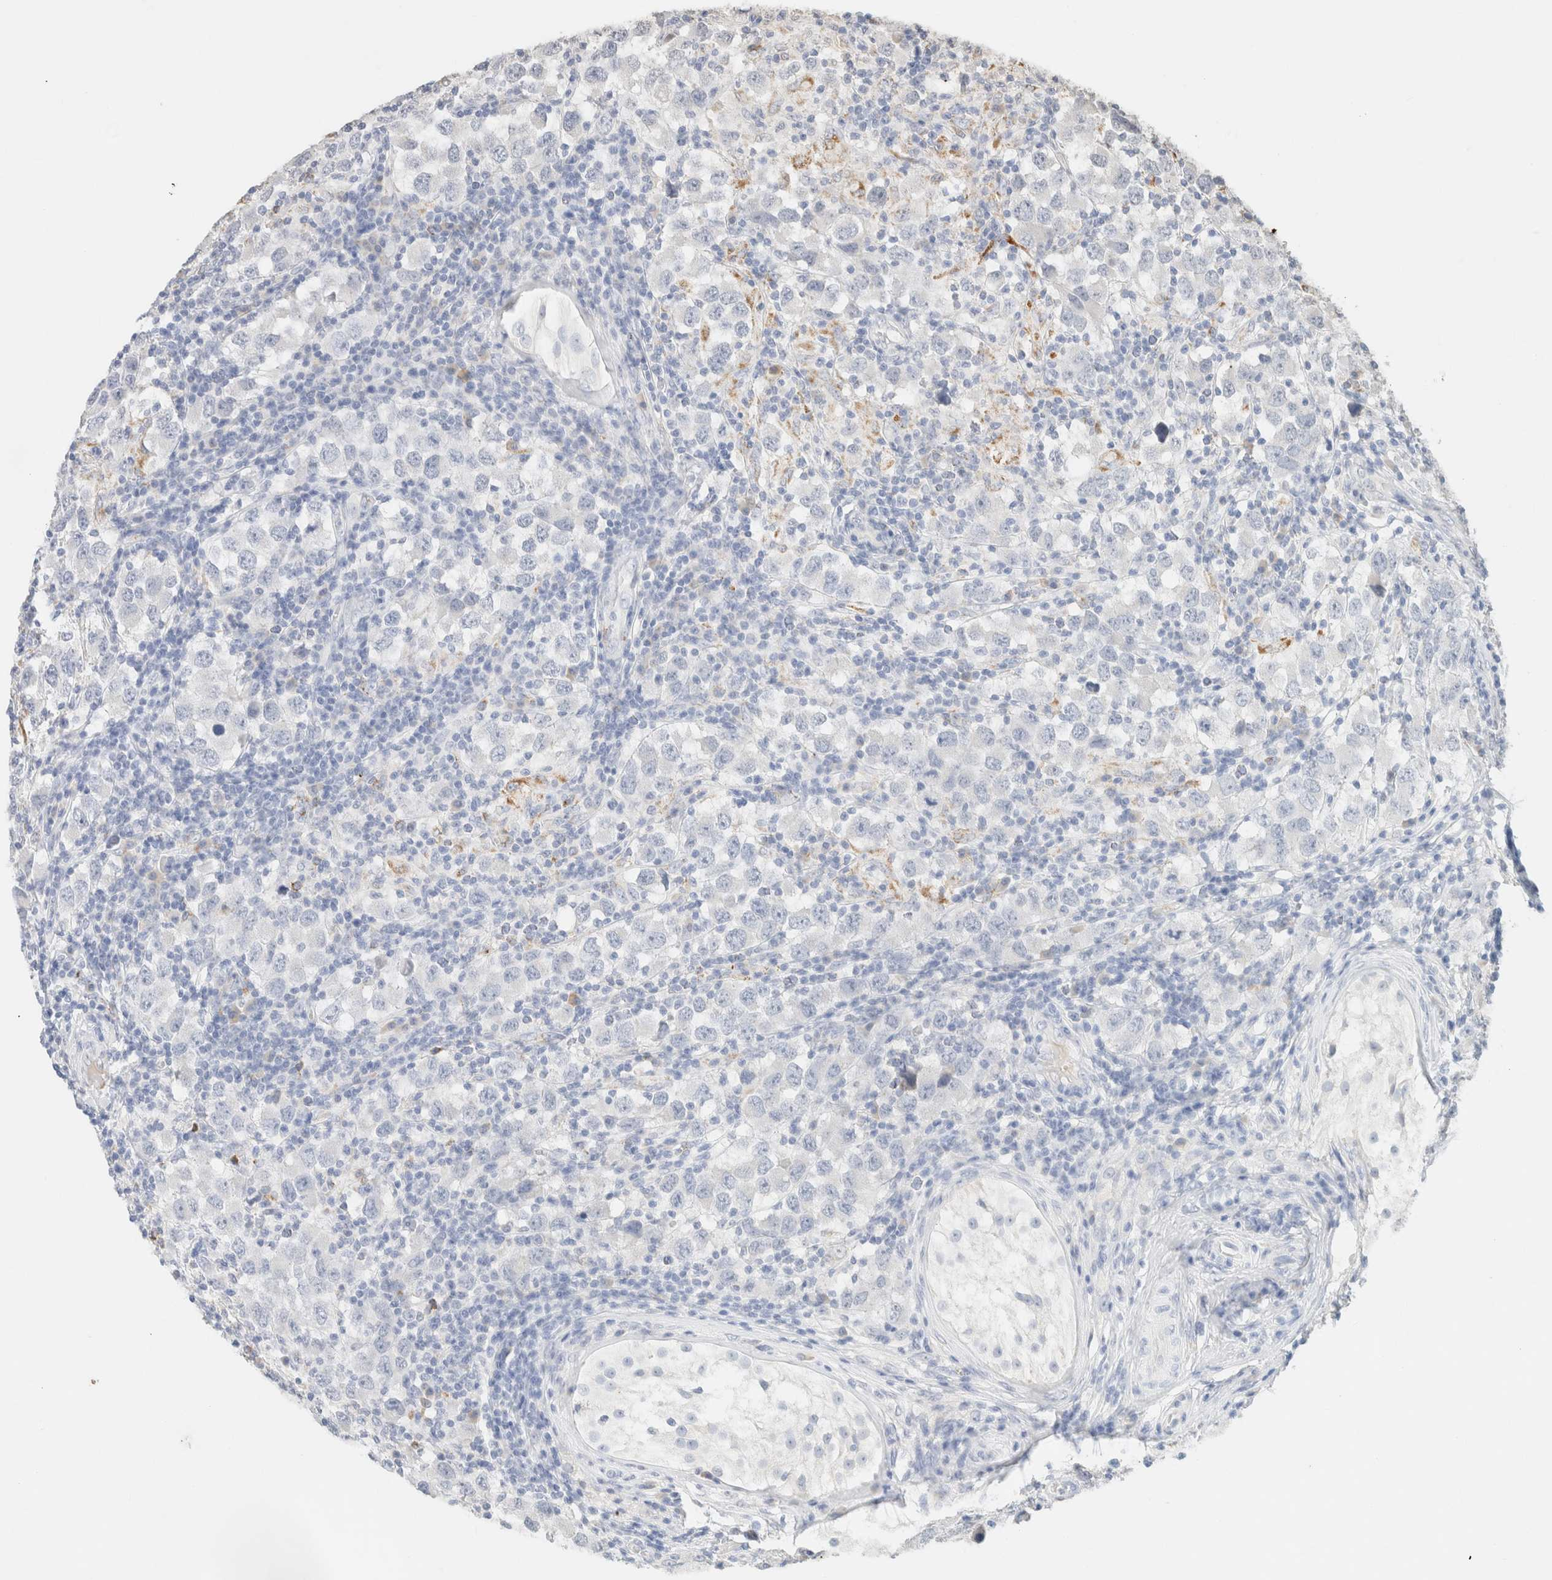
{"staining": {"intensity": "negative", "quantity": "none", "location": "none"}, "tissue": "testis cancer", "cell_type": "Tumor cells", "image_type": "cancer", "snomed": [{"axis": "morphology", "description": "Carcinoma, Embryonal, NOS"}, {"axis": "topography", "description": "Testis"}], "caption": "Testis cancer (embryonal carcinoma) was stained to show a protein in brown. There is no significant staining in tumor cells.", "gene": "CPA1", "patient": {"sex": "male", "age": 21}}